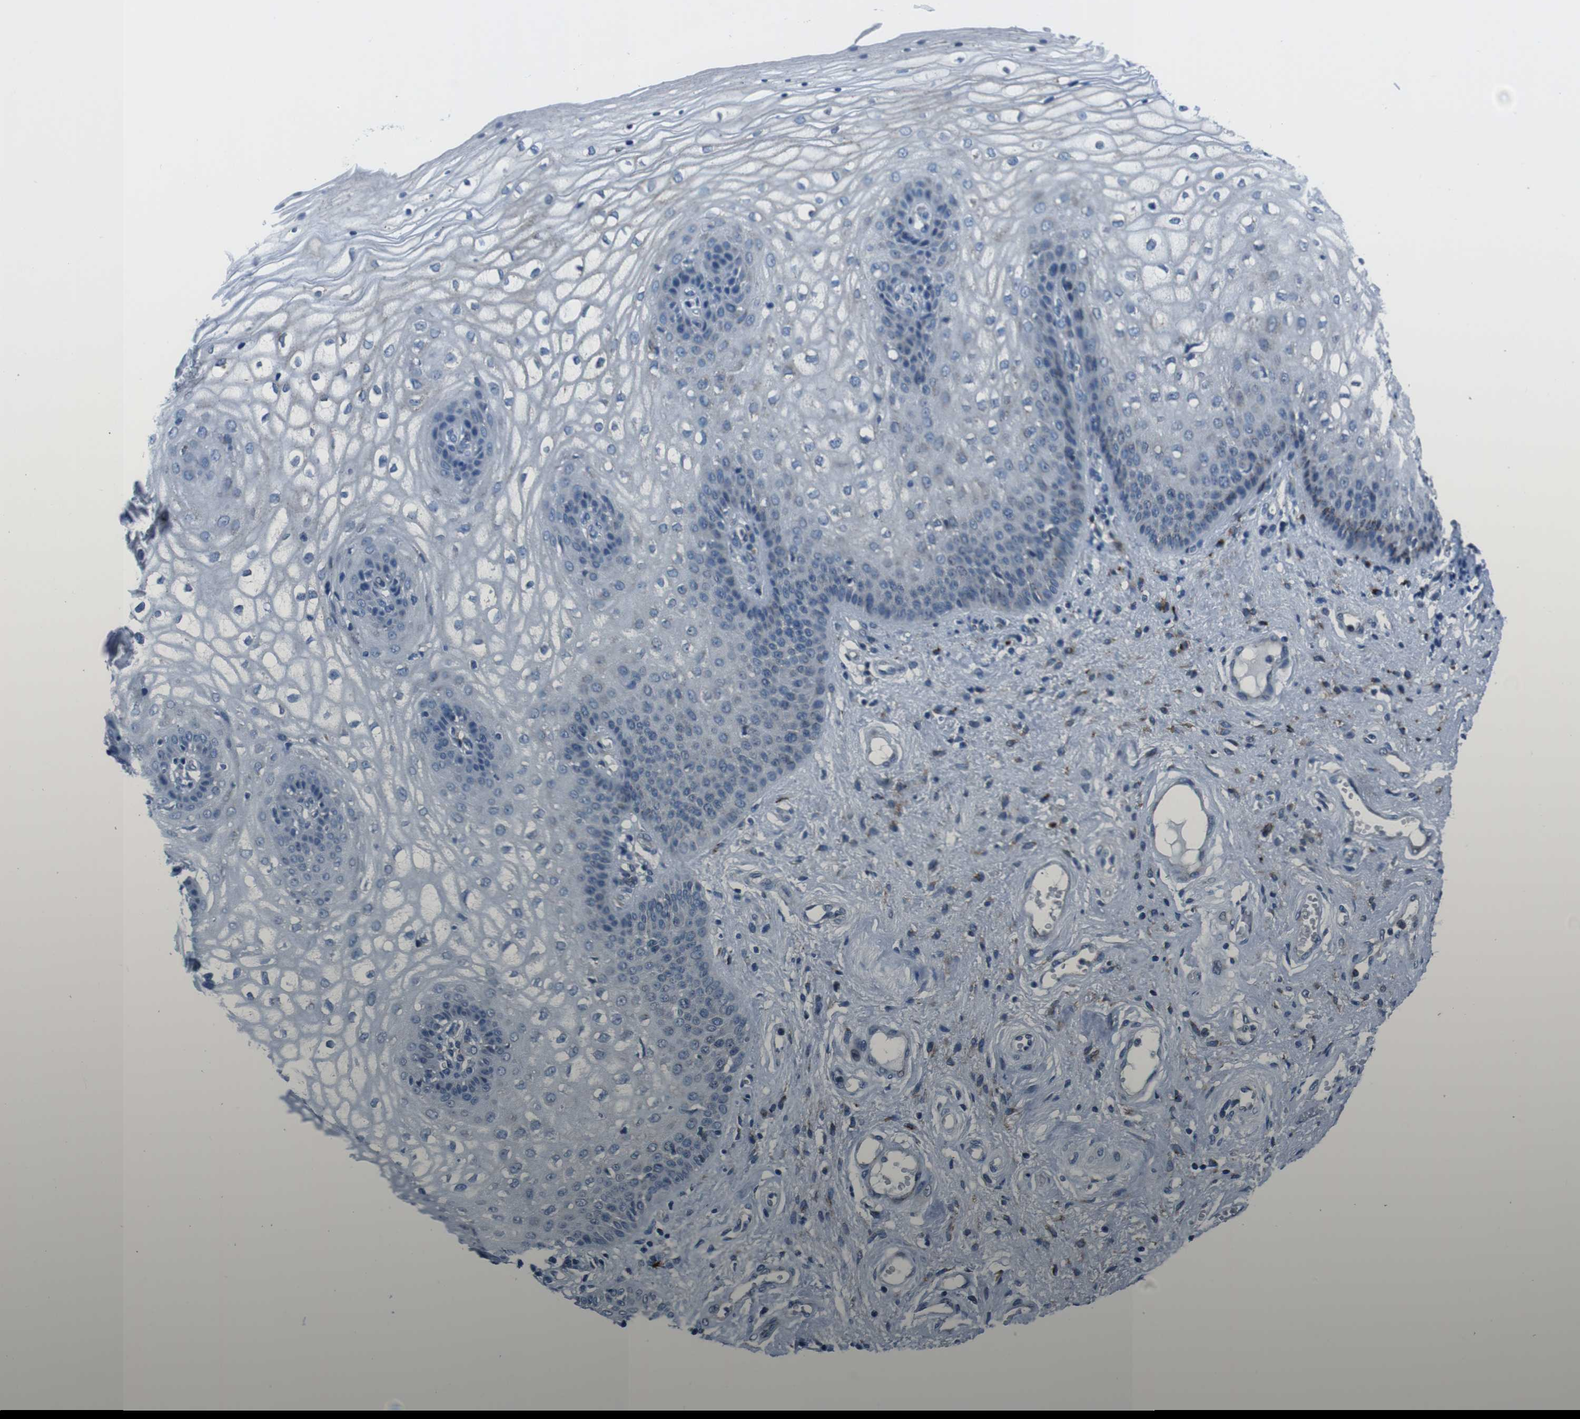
{"staining": {"intensity": "moderate", "quantity": "25%-75%", "location": "cytoplasmic/membranous"}, "tissue": "vagina", "cell_type": "Squamous epithelial cells", "image_type": "normal", "snomed": [{"axis": "morphology", "description": "Normal tissue, NOS"}, {"axis": "topography", "description": "Vagina"}], "caption": "Protein positivity by immunohistochemistry (IHC) displays moderate cytoplasmic/membranous staining in approximately 25%-75% of squamous epithelial cells in unremarkable vagina.", "gene": "NUCB2", "patient": {"sex": "female", "age": 34}}